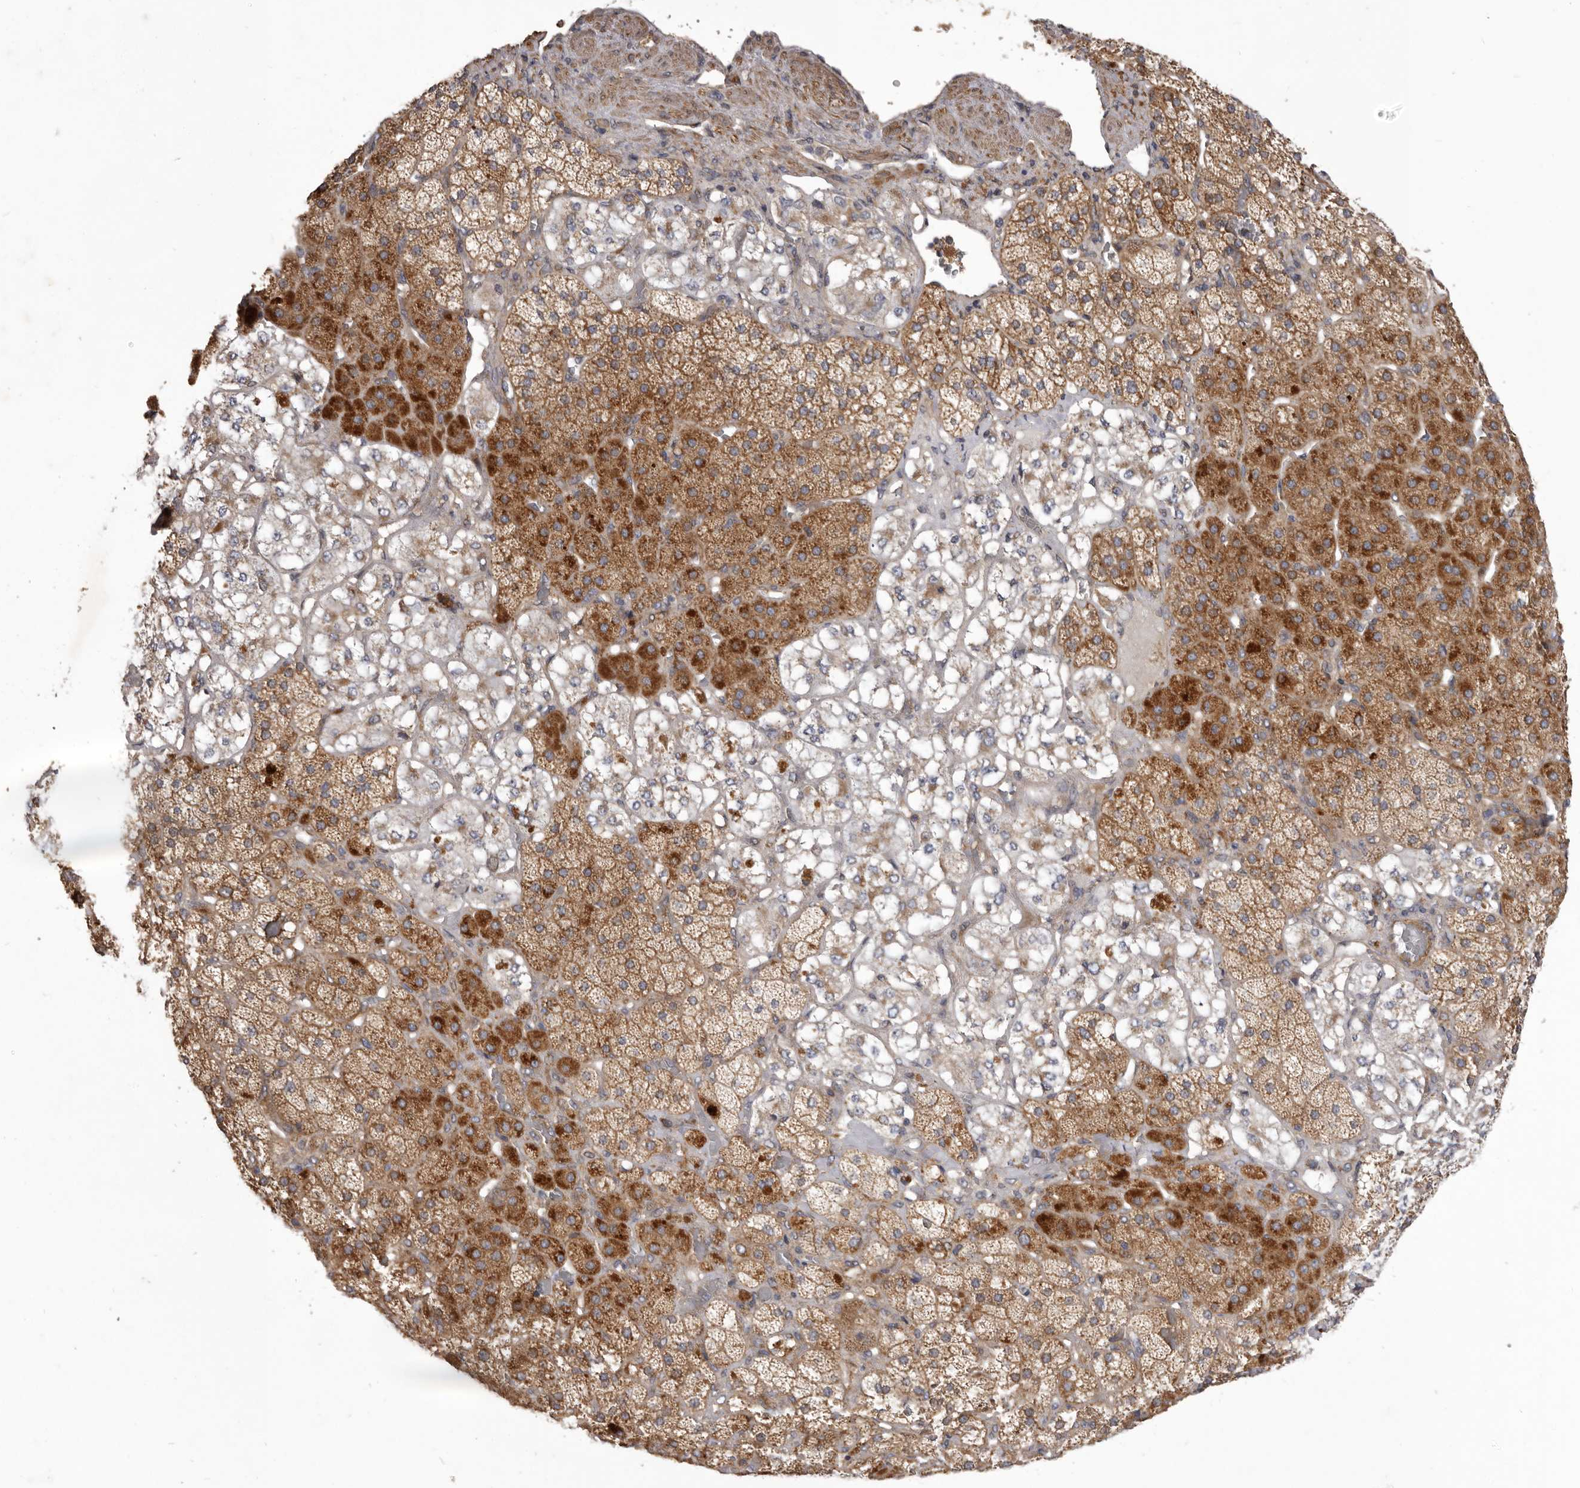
{"staining": {"intensity": "strong", "quantity": "25%-75%", "location": "cytoplasmic/membranous"}, "tissue": "adrenal gland", "cell_type": "Glandular cells", "image_type": "normal", "snomed": [{"axis": "morphology", "description": "Normal tissue, NOS"}, {"axis": "topography", "description": "Adrenal gland"}], "caption": "DAB (3,3'-diaminobenzidine) immunohistochemical staining of benign adrenal gland exhibits strong cytoplasmic/membranous protein expression in about 25%-75% of glandular cells. Using DAB (3,3'-diaminobenzidine) (brown) and hematoxylin (blue) stains, captured at high magnification using brightfield microscopy.", "gene": "VPS45", "patient": {"sex": "male", "age": 57}}